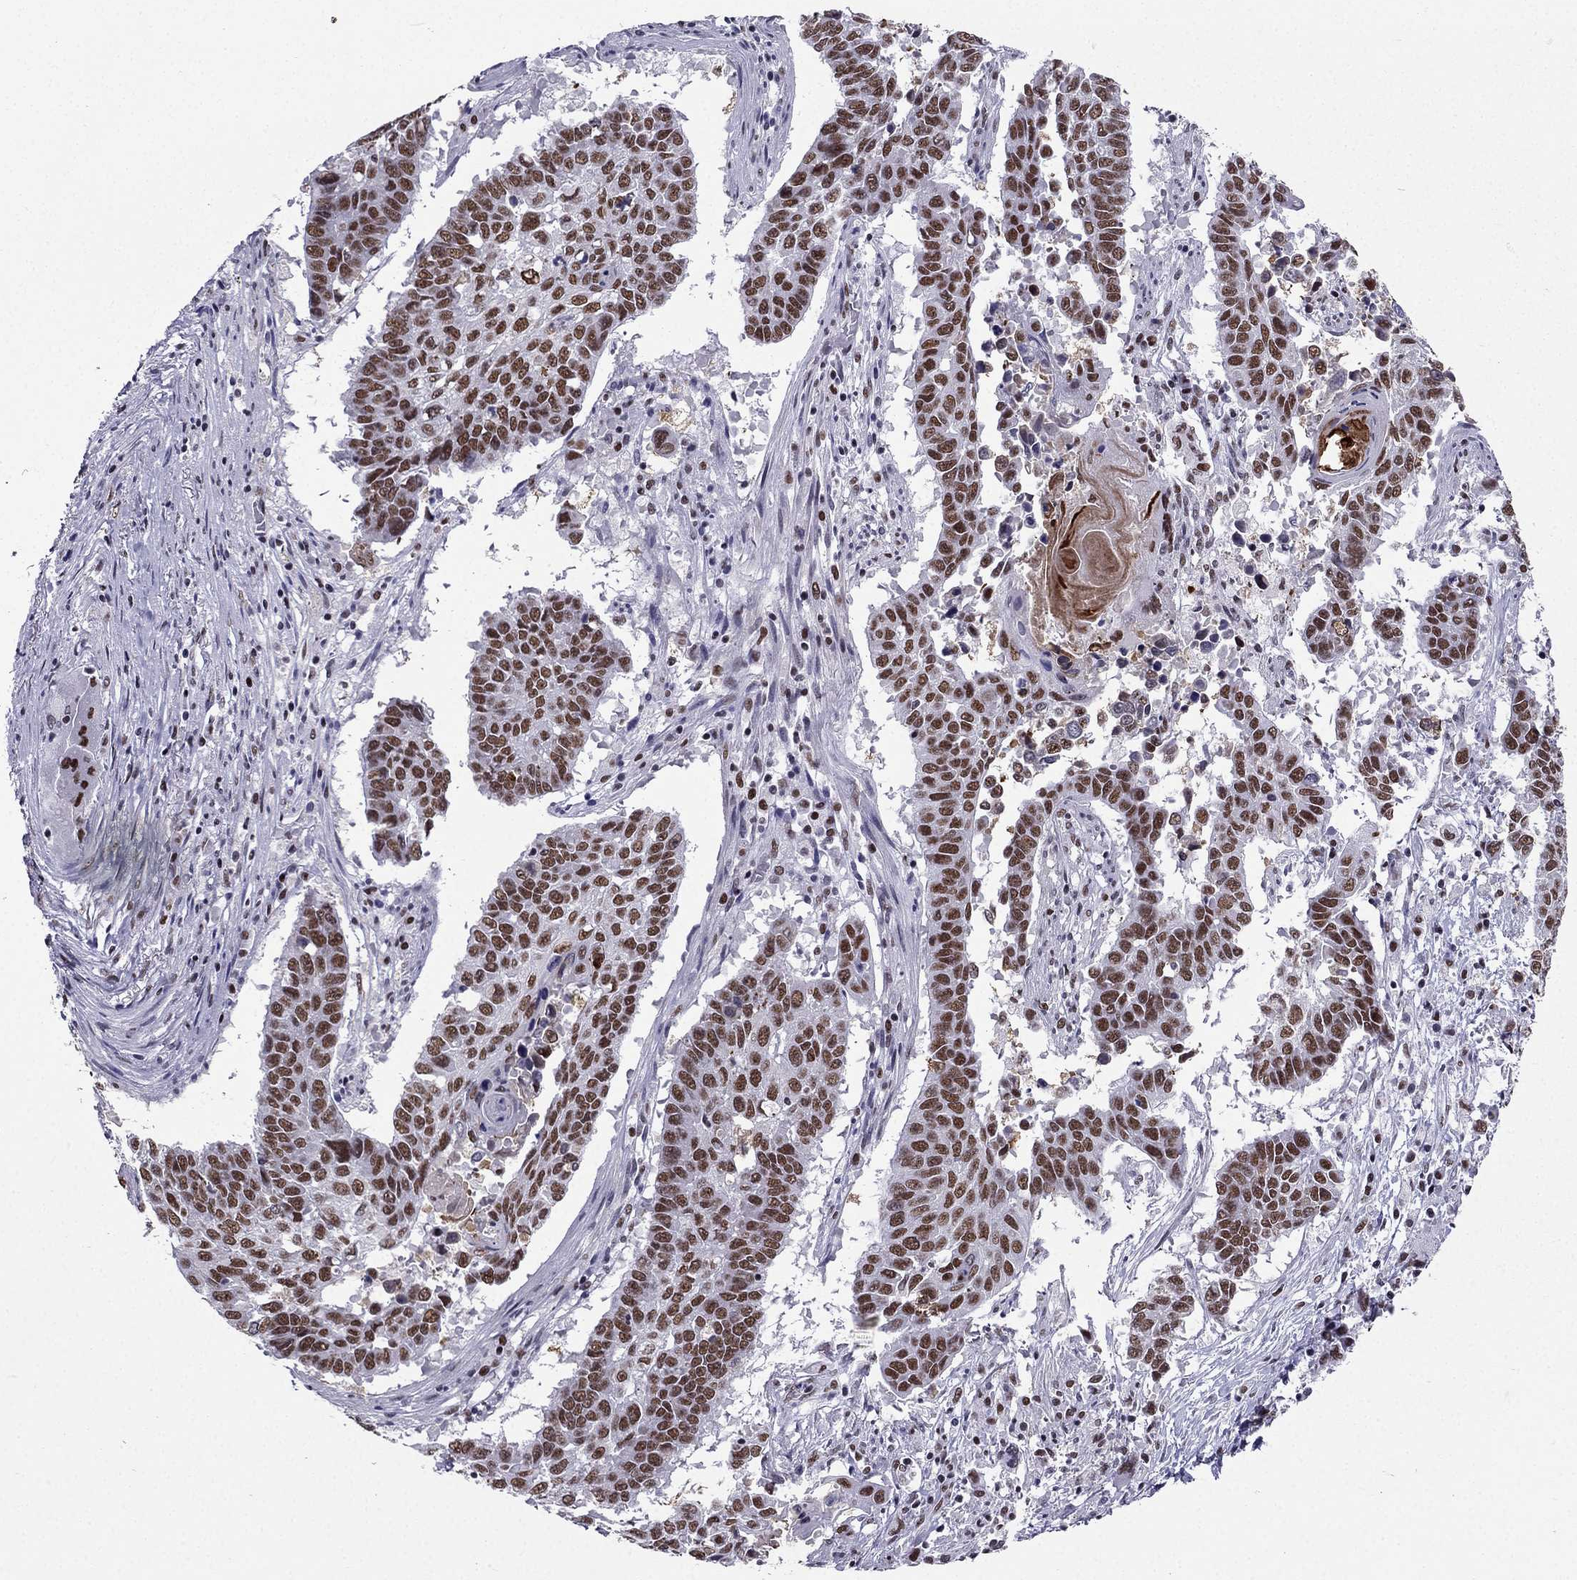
{"staining": {"intensity": "strong", "quantity": ">75%", "location": "nuclear"}, "tissue": "lung cancer", "cell_type": "Tumor cells", "image_type": "cancer", "snomed": [{"axis": "morphology", "description": "Squamous cell carcinoma, NOS"}, {"axis": "topography", "description": "Lung"}], "caption": "There is high levels of strong nuclear staining in tumor cells of lung cancer (squamous cell carcinoma), as demonstrated by immunohistochemical staining (brown color).", "gene": "ZNF420", "patient": {"sex": "male", "age": 73}}